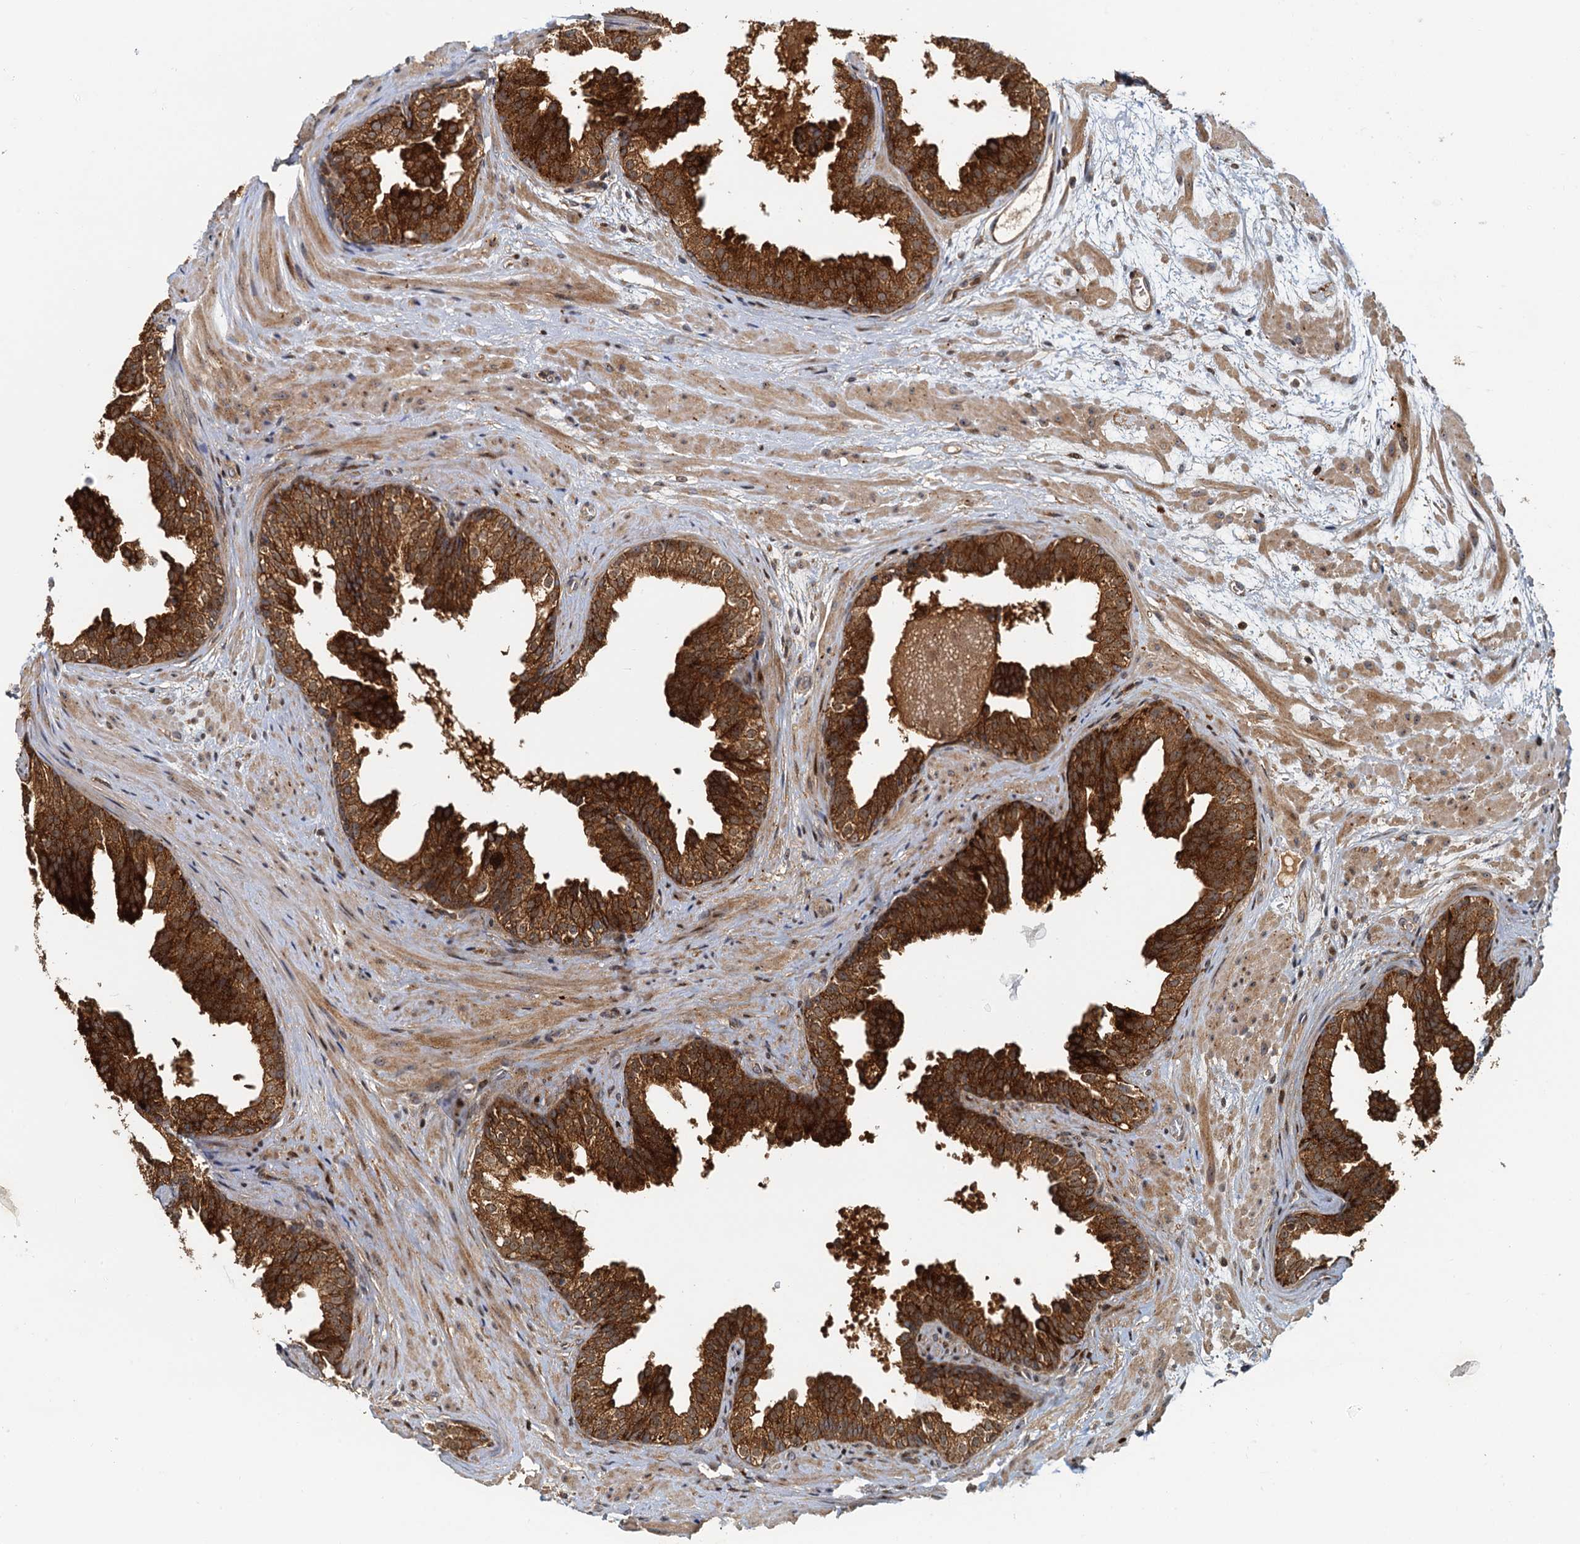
{"staining": {"intensity": "strong", "quantity": ">75%", "location": "cytoplasmic/membranous,nuclear"}, "tissue": "prostate cancer", "cell_type": "Tumor cells", "image_type": "cancer", "snomed": [{"axis": "morphology", "description": "Adenocarcinoma, High grade"}, {"axis": "topography", "description": "Prostate"}], "caption": "Tumor cells exhibit strong cytoplasmic/membranous and nuclear positivity in approximately >75% of cells in prostate cancer. Nuclei are stained in blue.", "gene": "TOLLIP", "patient": {"sex": "male", "age": 59}}